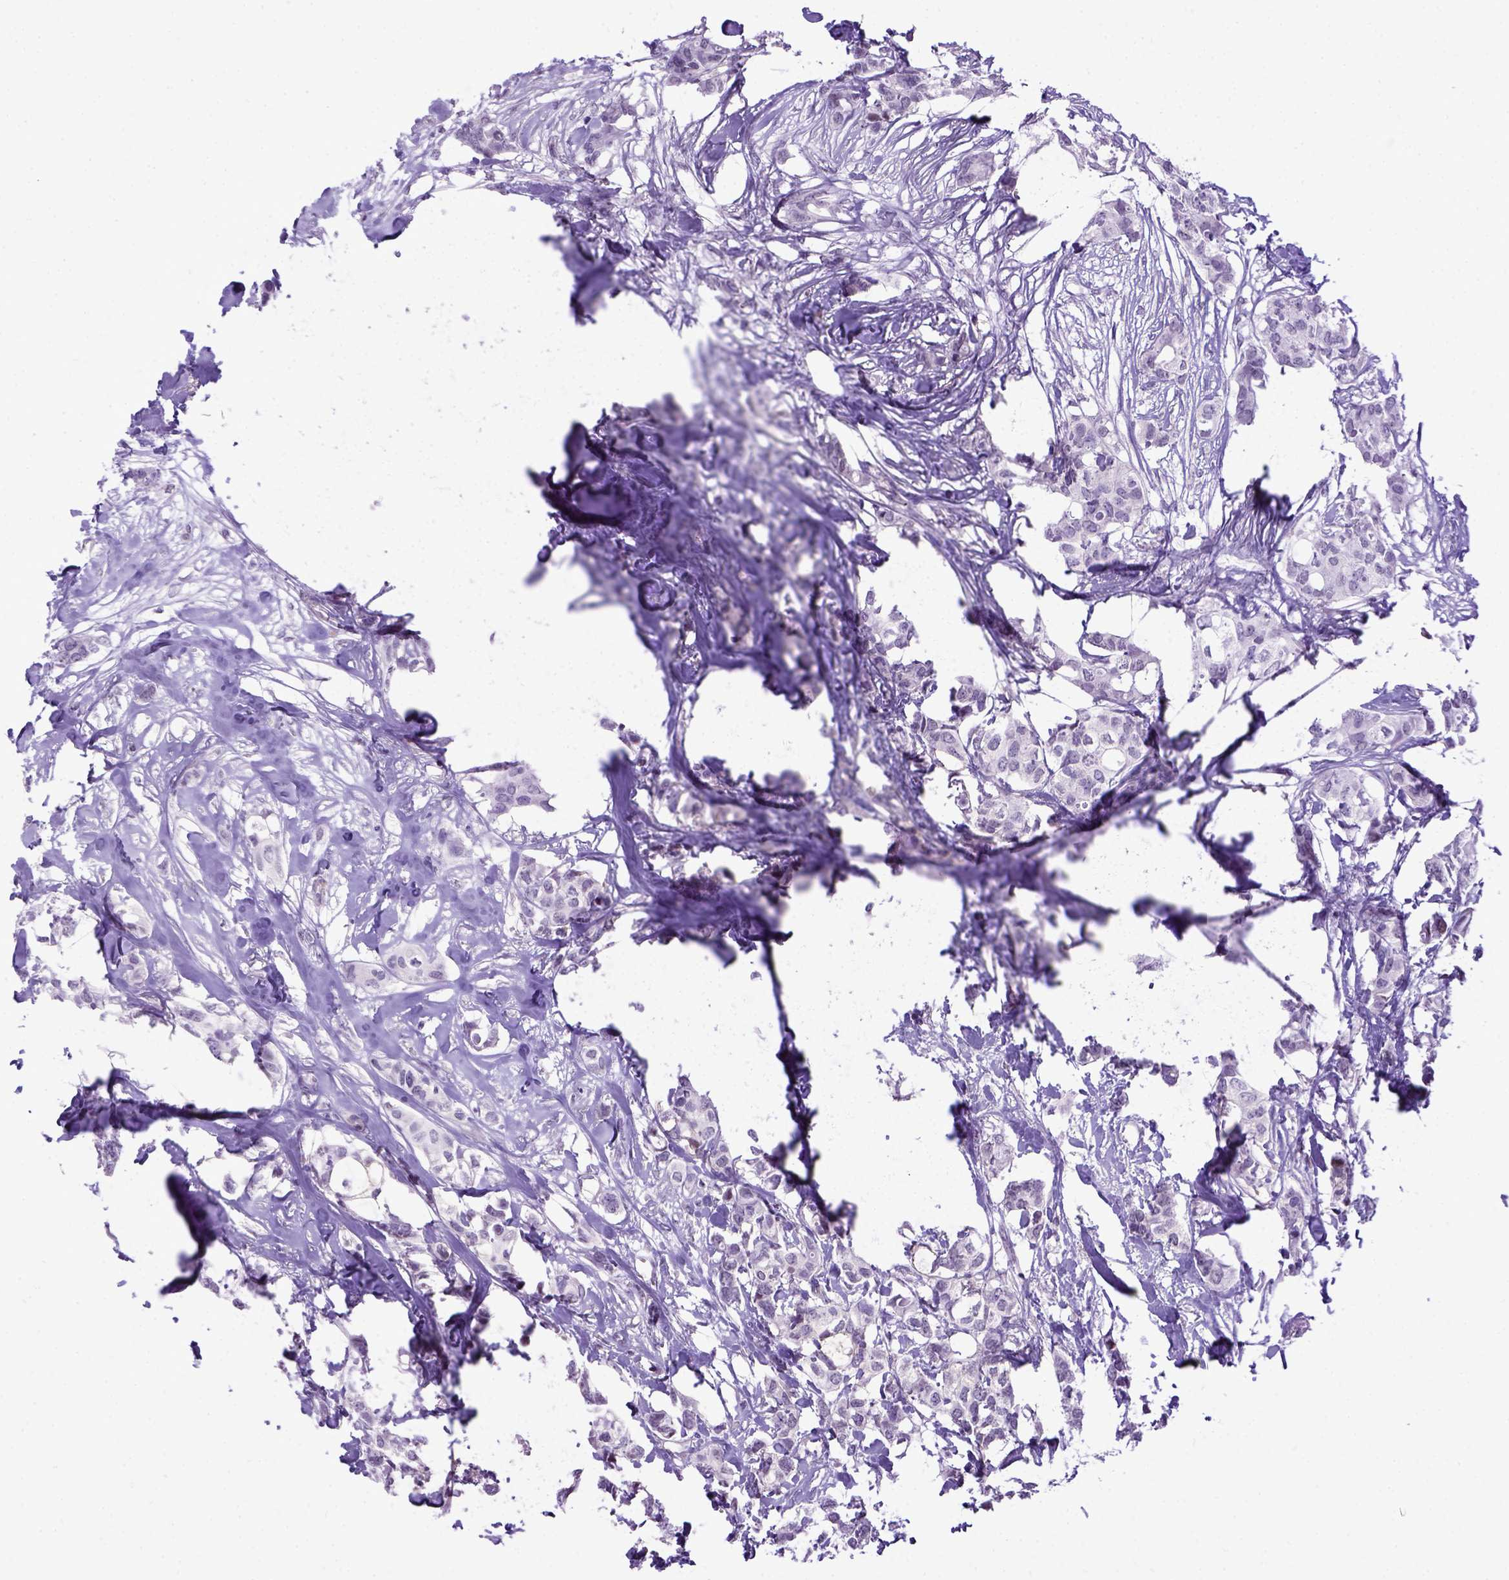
{"staining": {"intensity": "negative", "quantity": "none", "location": "none"}, "tissue": "breast cancer", "cell_type": "Tumor cells", "image_type": "cancer", "snomed": [{"axis": "morphology", "description": "Duct carcinoma"}, {"axis": "topography", "description": "Breast"}], "caption": "A histopathology image of human breast cancer is negative for staining in tumor cells.", "gene": "ADAM12", "patient": {"sex": "female", "age": 62}}